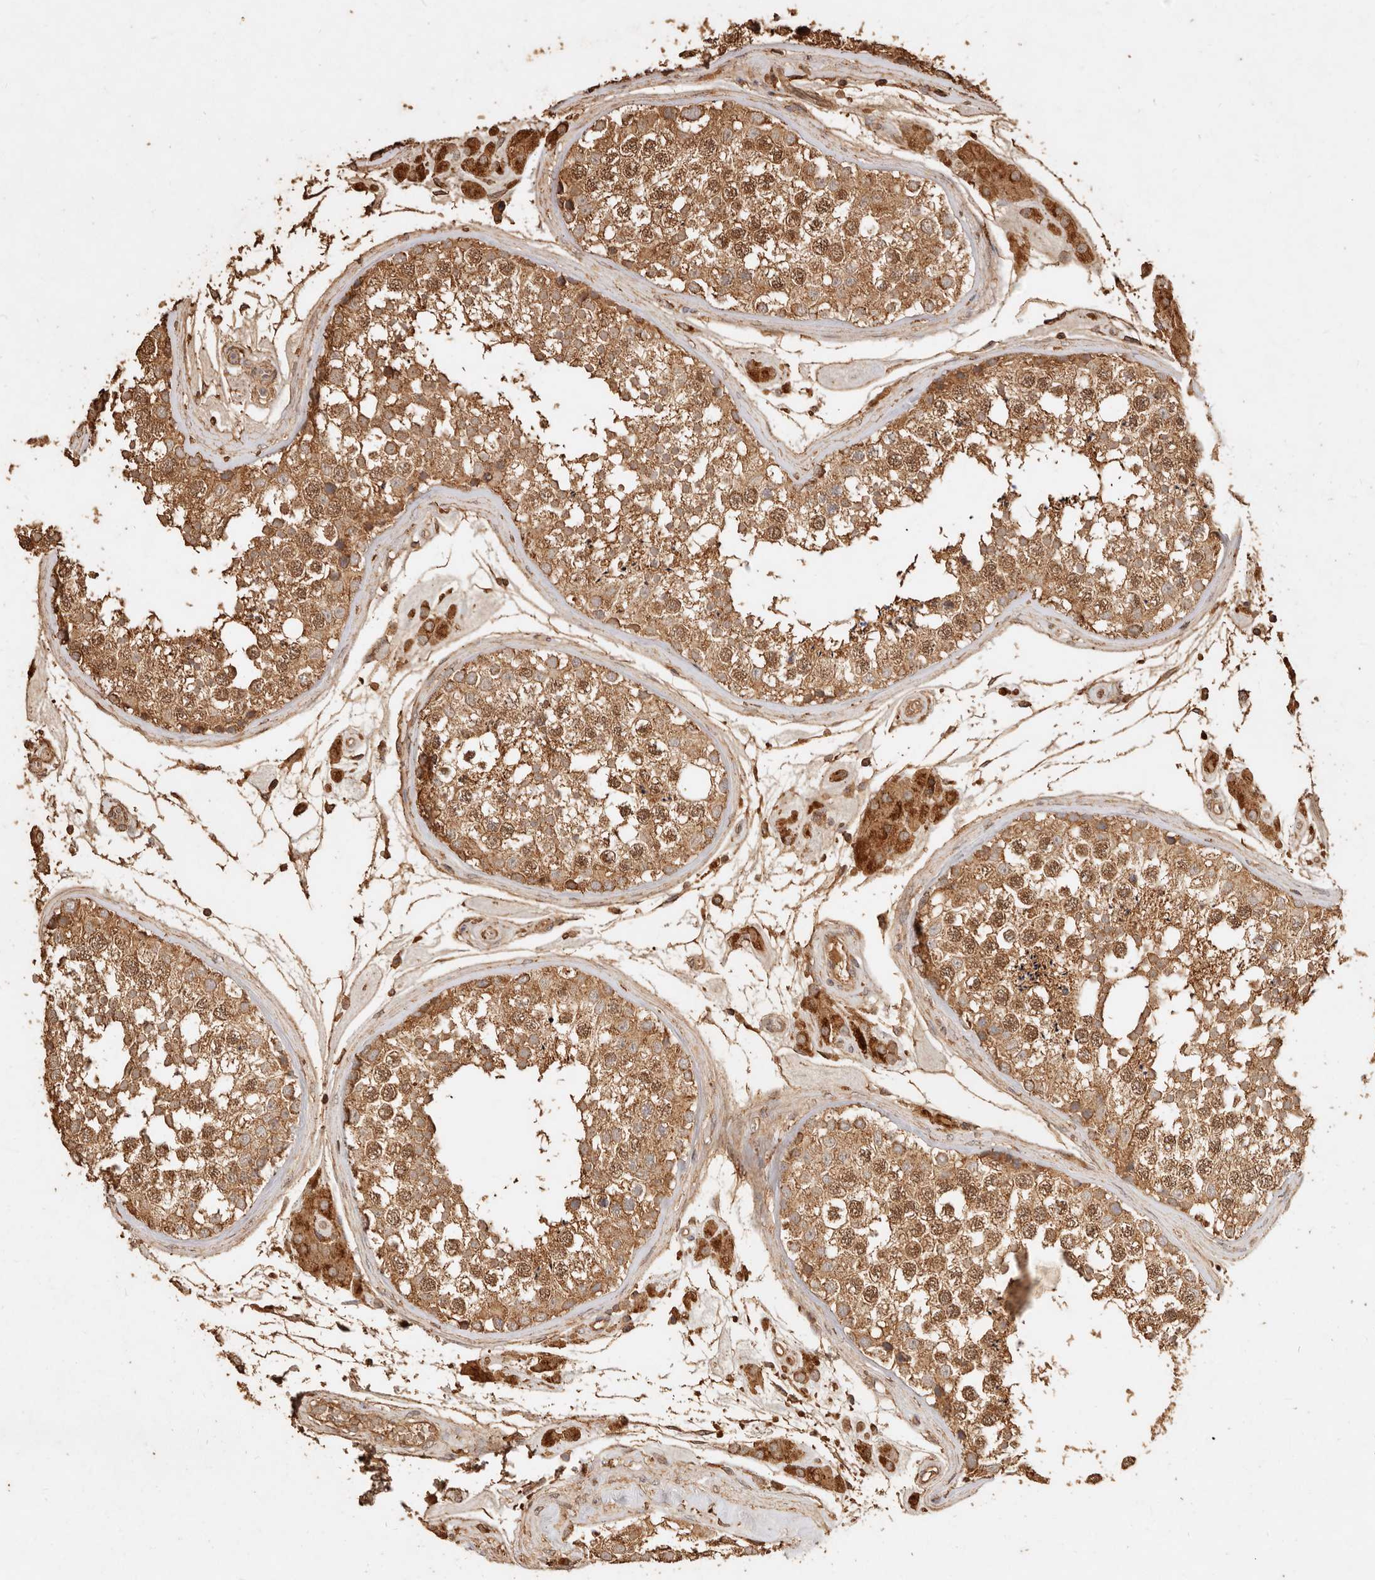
{"staining": {"intensity": "moderate", "quantity": ">75%", "location": "cytoplasmic/membranous"}, "tissue": "testis", "cell_type": "Cells in seminiferous ducts", "image_type": "normal", "snomed": [{"axis": "morphology", "description": "Normal tissue, NOS"}, {"axis": "topography", "description": "Testis"}], "caption": "Cells in seminiferous ducts reveal medium levels of moderate cytoplasmic/membranous expression in approximately >75% of cells in unremarkable human testis. The staining was performed using DAB (3,3'-diaminobenzidine), with brown indicating positive protein expression. Nuclei are stained blue with hematoxylin.", "gene": "FAM180B", "patient": {"sex": "male", "age": 46}}